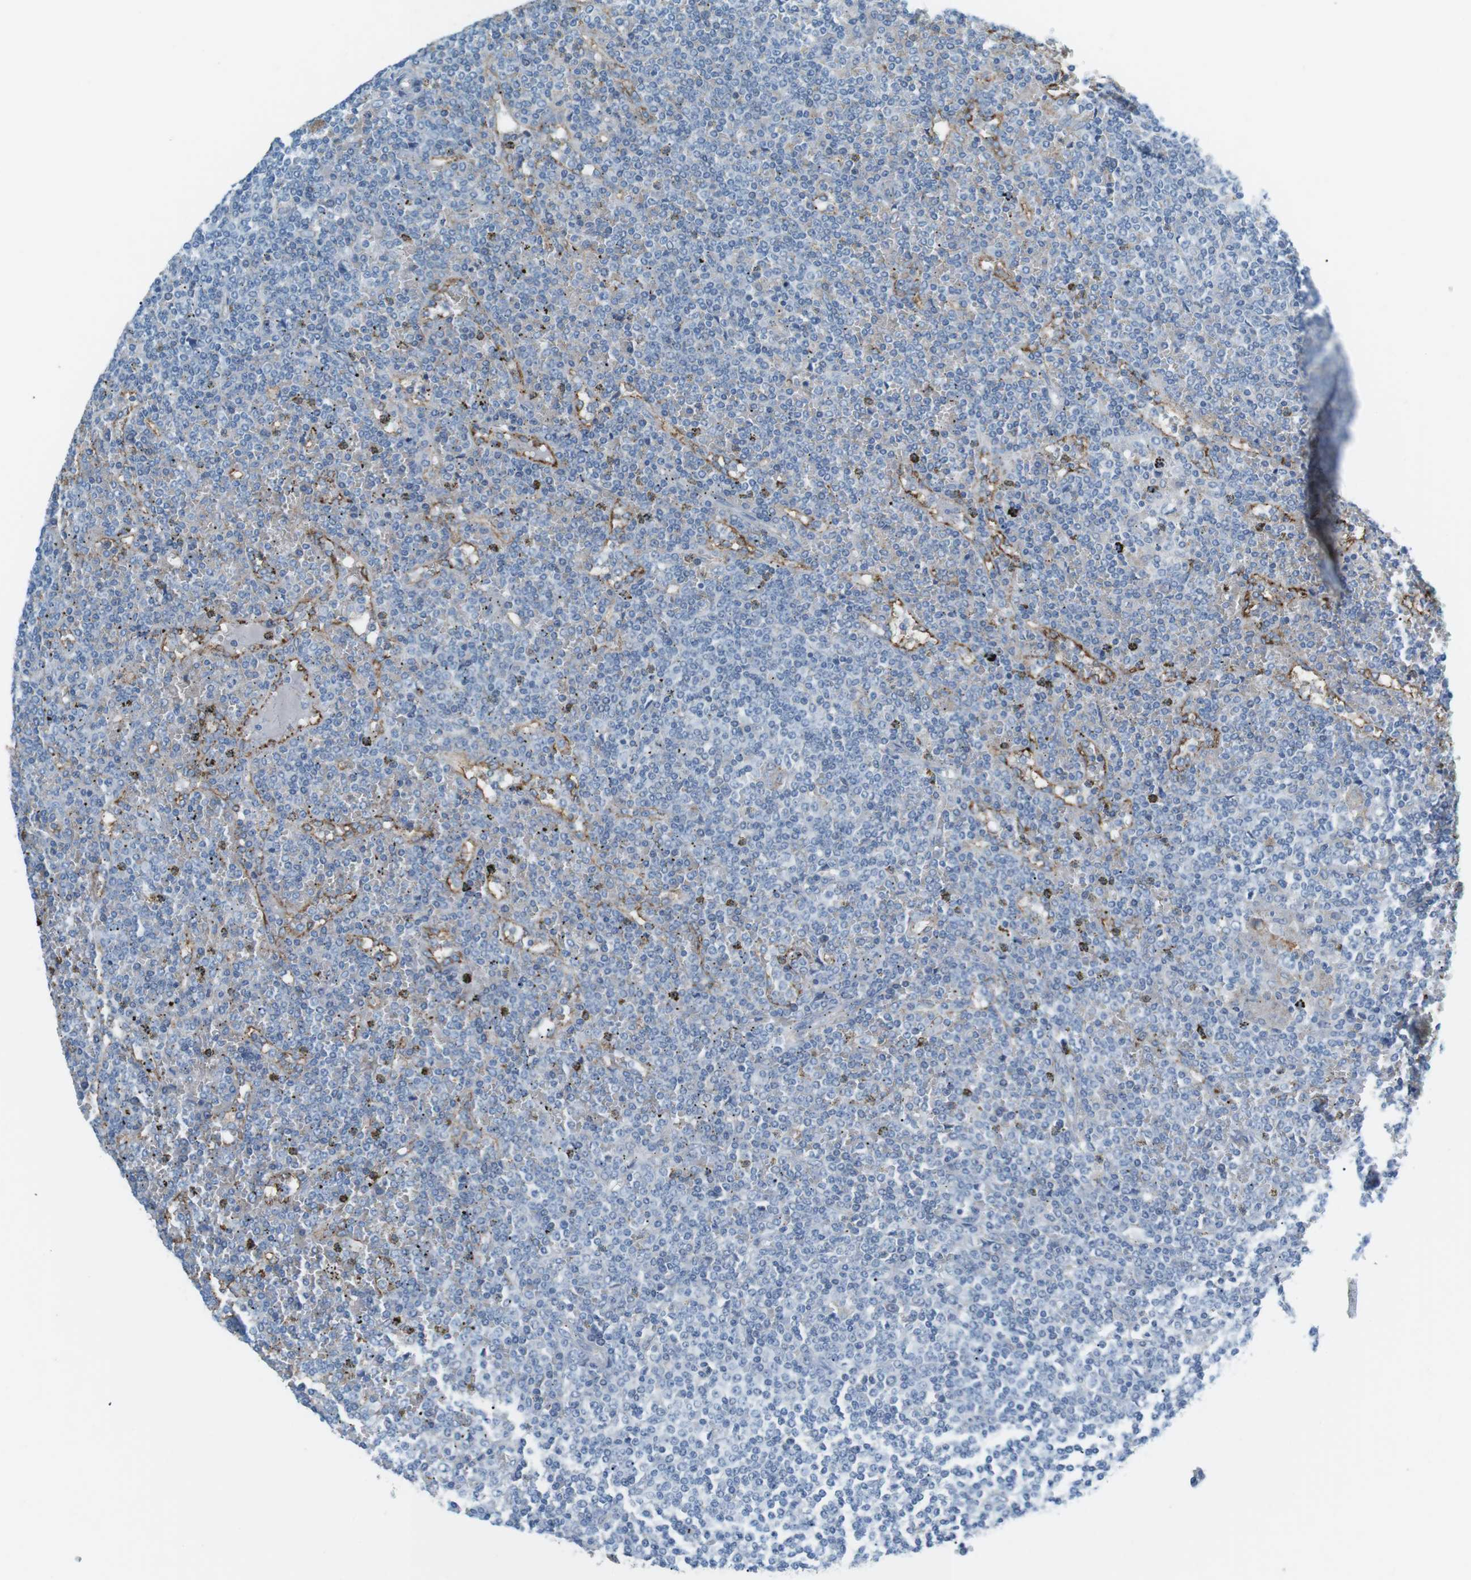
{"staining": {"intensity": "negative", "quantity": "none", "location": "none"}, "tissue": "lymphoma", "cell_type": "Tumor cells", "image_type": "cancer", "snomed": [{"axis": "morphology", "description": "Malignant lymphoma, non-Hodgkin's type, Low grade"}, {"axis": "topography", "description": "Spleen"}], "caption": "Immunohistochemistry histopathology image of neoplastic tissue: human low-grade malignant lymphoma, non-Hodgkin's type stained with DAB (3,3'-diaminobenzidine) reveals no significant protein positivity in tumor cells.", "gene": "VAMP1", "patient": {"sex": "female", "age": 19}}